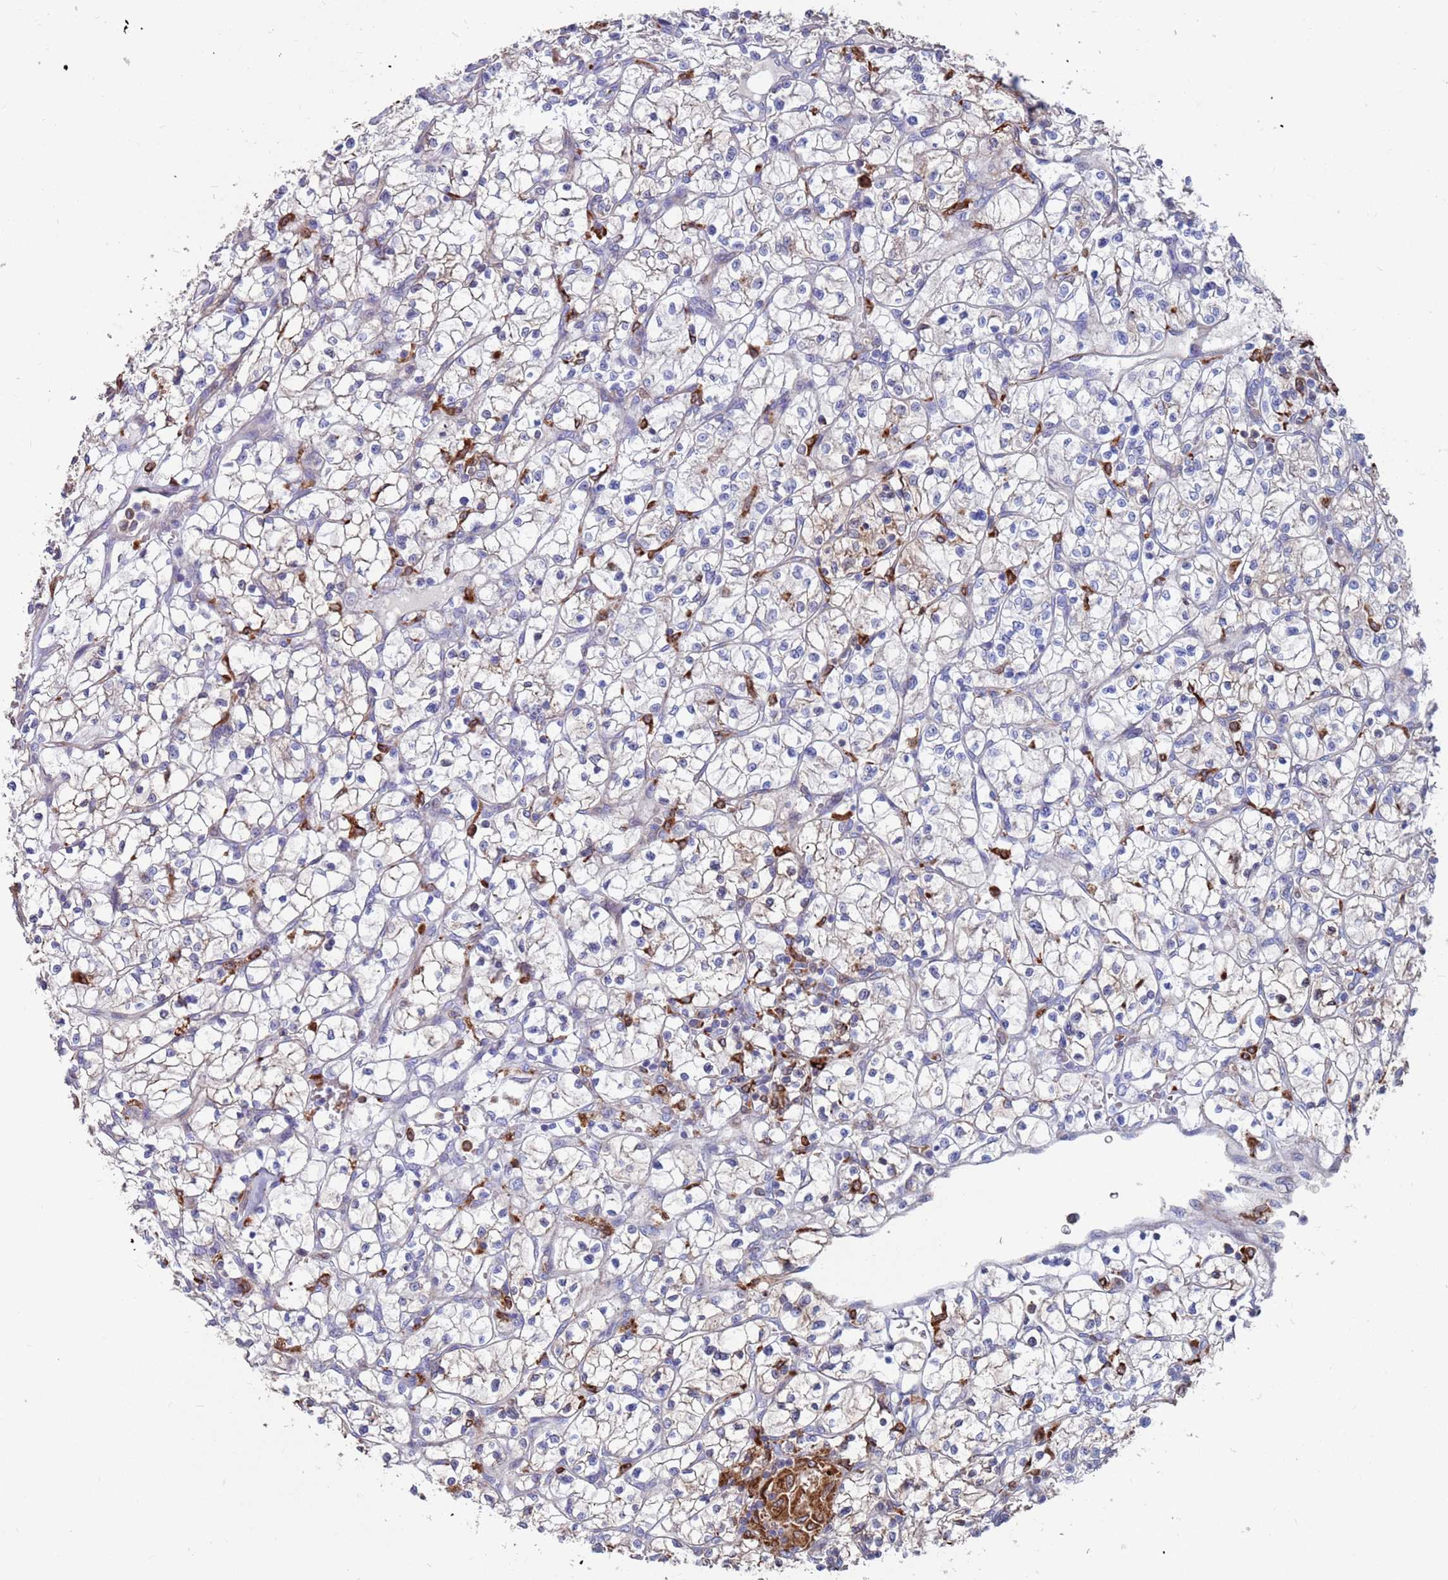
{"staining": {"intensity": "weak", "quantity": "<25%", "location": "cytoplasmic/membranous"}, "tissue": "renal cancer", "cell_type": "Tumor cells", "image_type": "cancer", "snomed": [{"axis": "morphology", "description": "Adenocarcinoma, NOS"}, {"axis": "topography", "description": "Kidney"}], "caption": "A histopathology image of human renal cancer (adenocarcinoma) is negative for staining in tumor cells.", "gene": "GREB1L", "patient": {"sex": "female", "age": 64}}